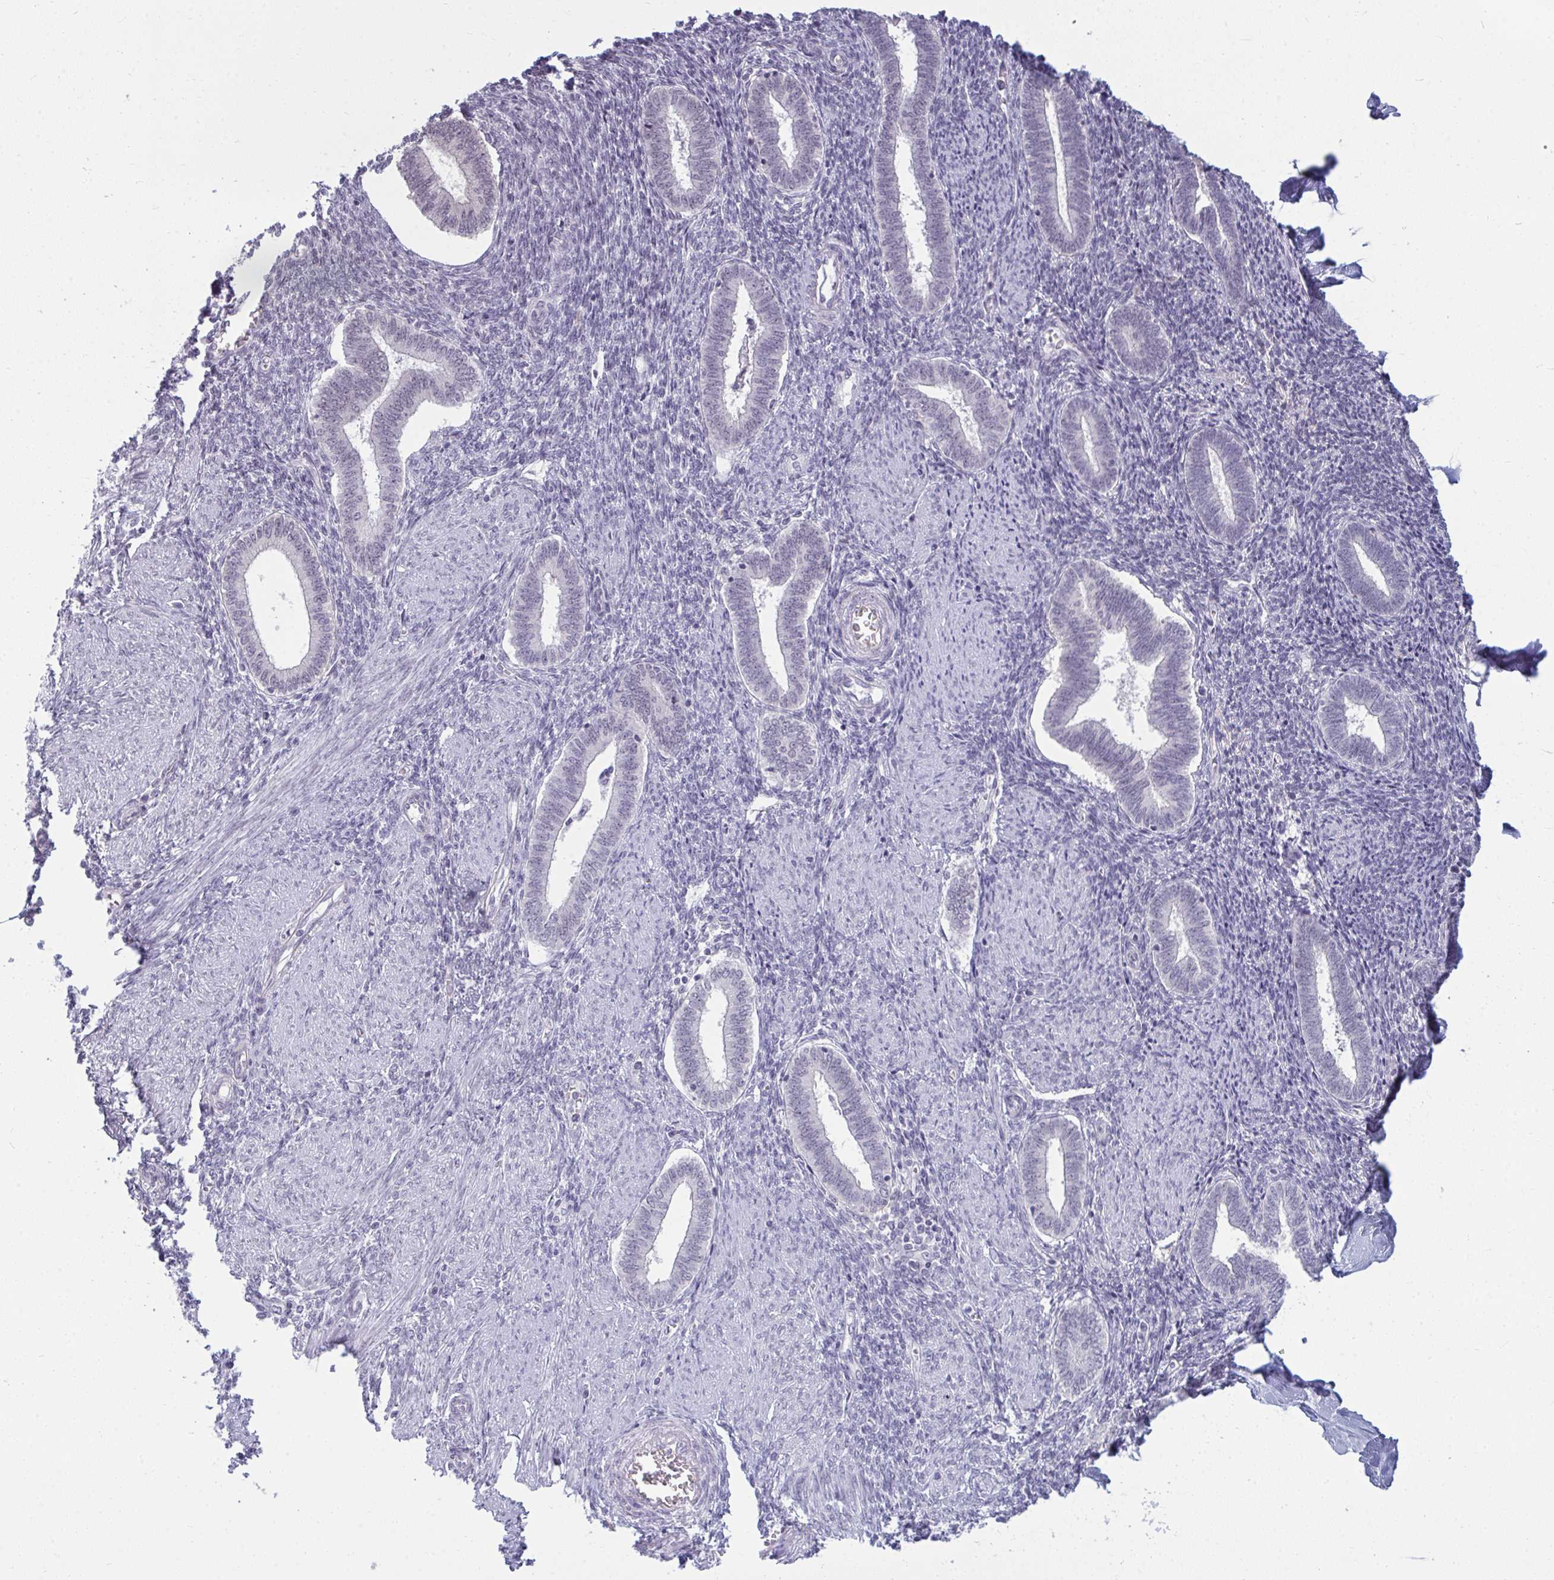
{"staining": {"intensity": "negative", "quantity": "none", "location": "none"}, "tissue": "endometrium", "cell_type": "Cells in endometrial stroma", "image_type": "normal", "snomed": [{"axis": "morphology", "description": "Normal tissue, NOS"}, {"axis": "topography", "description": "Endometrium"}], "caption": "Cells in endometrial stroma show no significant expression in benign endometrium.", "gene": "RNASEH1", "patient": {"sex": "female", "age": 42}}